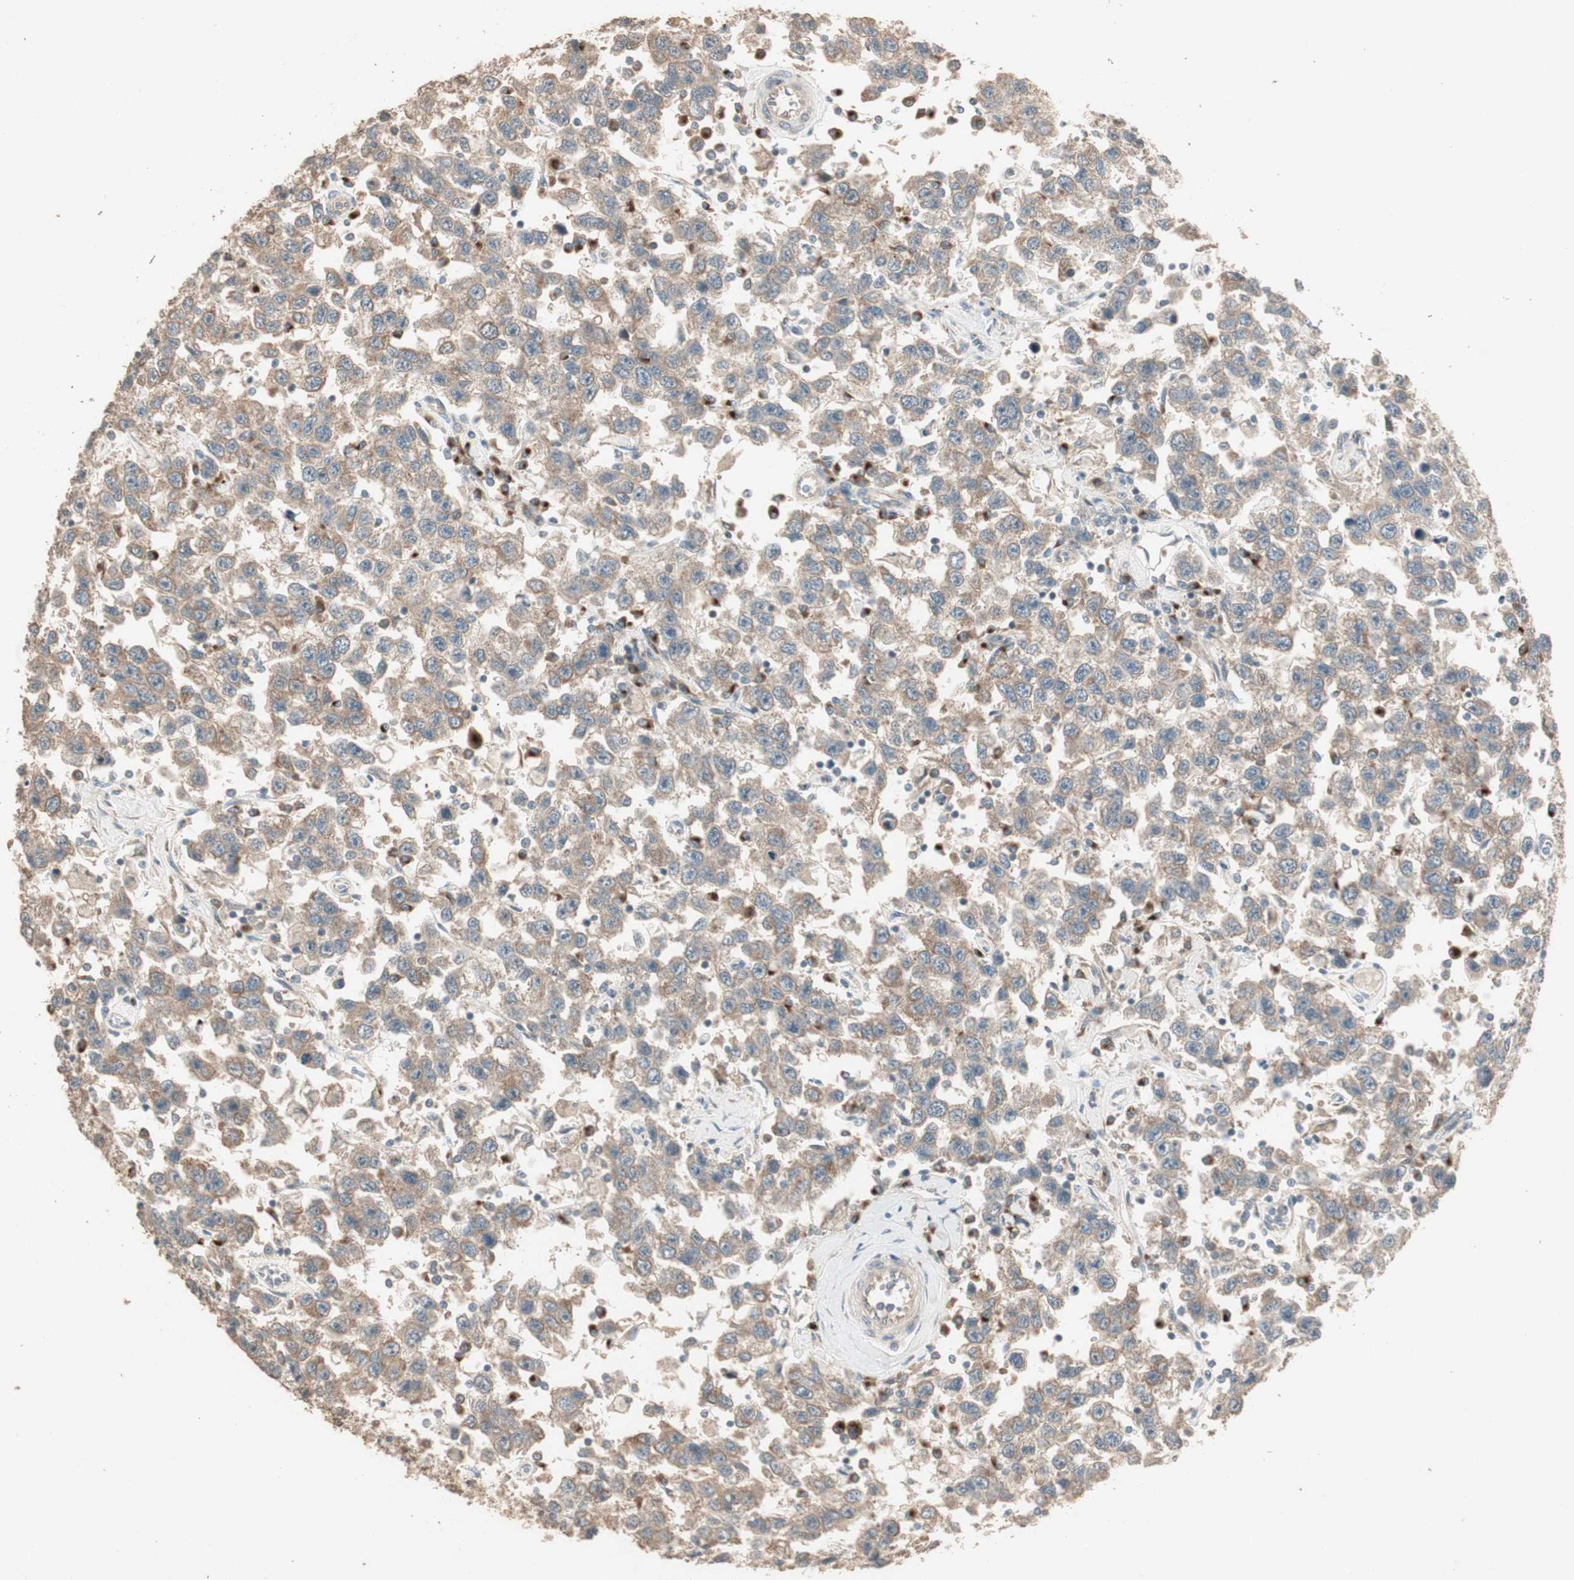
{"staining": {"intensity": "moderate", "quantity": ">75%", "location": "cytoplasmic/membranous"}, "tissue": "testis cancer", "cell_type": "Tumor cells", "image_type": "cancer", "snomed": [{"axis": "morphology", "description": "Seminoma, NOS"}, {"axis": "topography", "description": "Testis"}], "caption": "This histopathology image shows seminoma (testis) stained with IHC to label a protein in brown. The cytoplasmic/membranous of tumor cells show moderate positivity for the protein. Nuclei are counter-stained blue.", "gene": "RARRES1", "patient": {"sex": "male", "age": 41}}